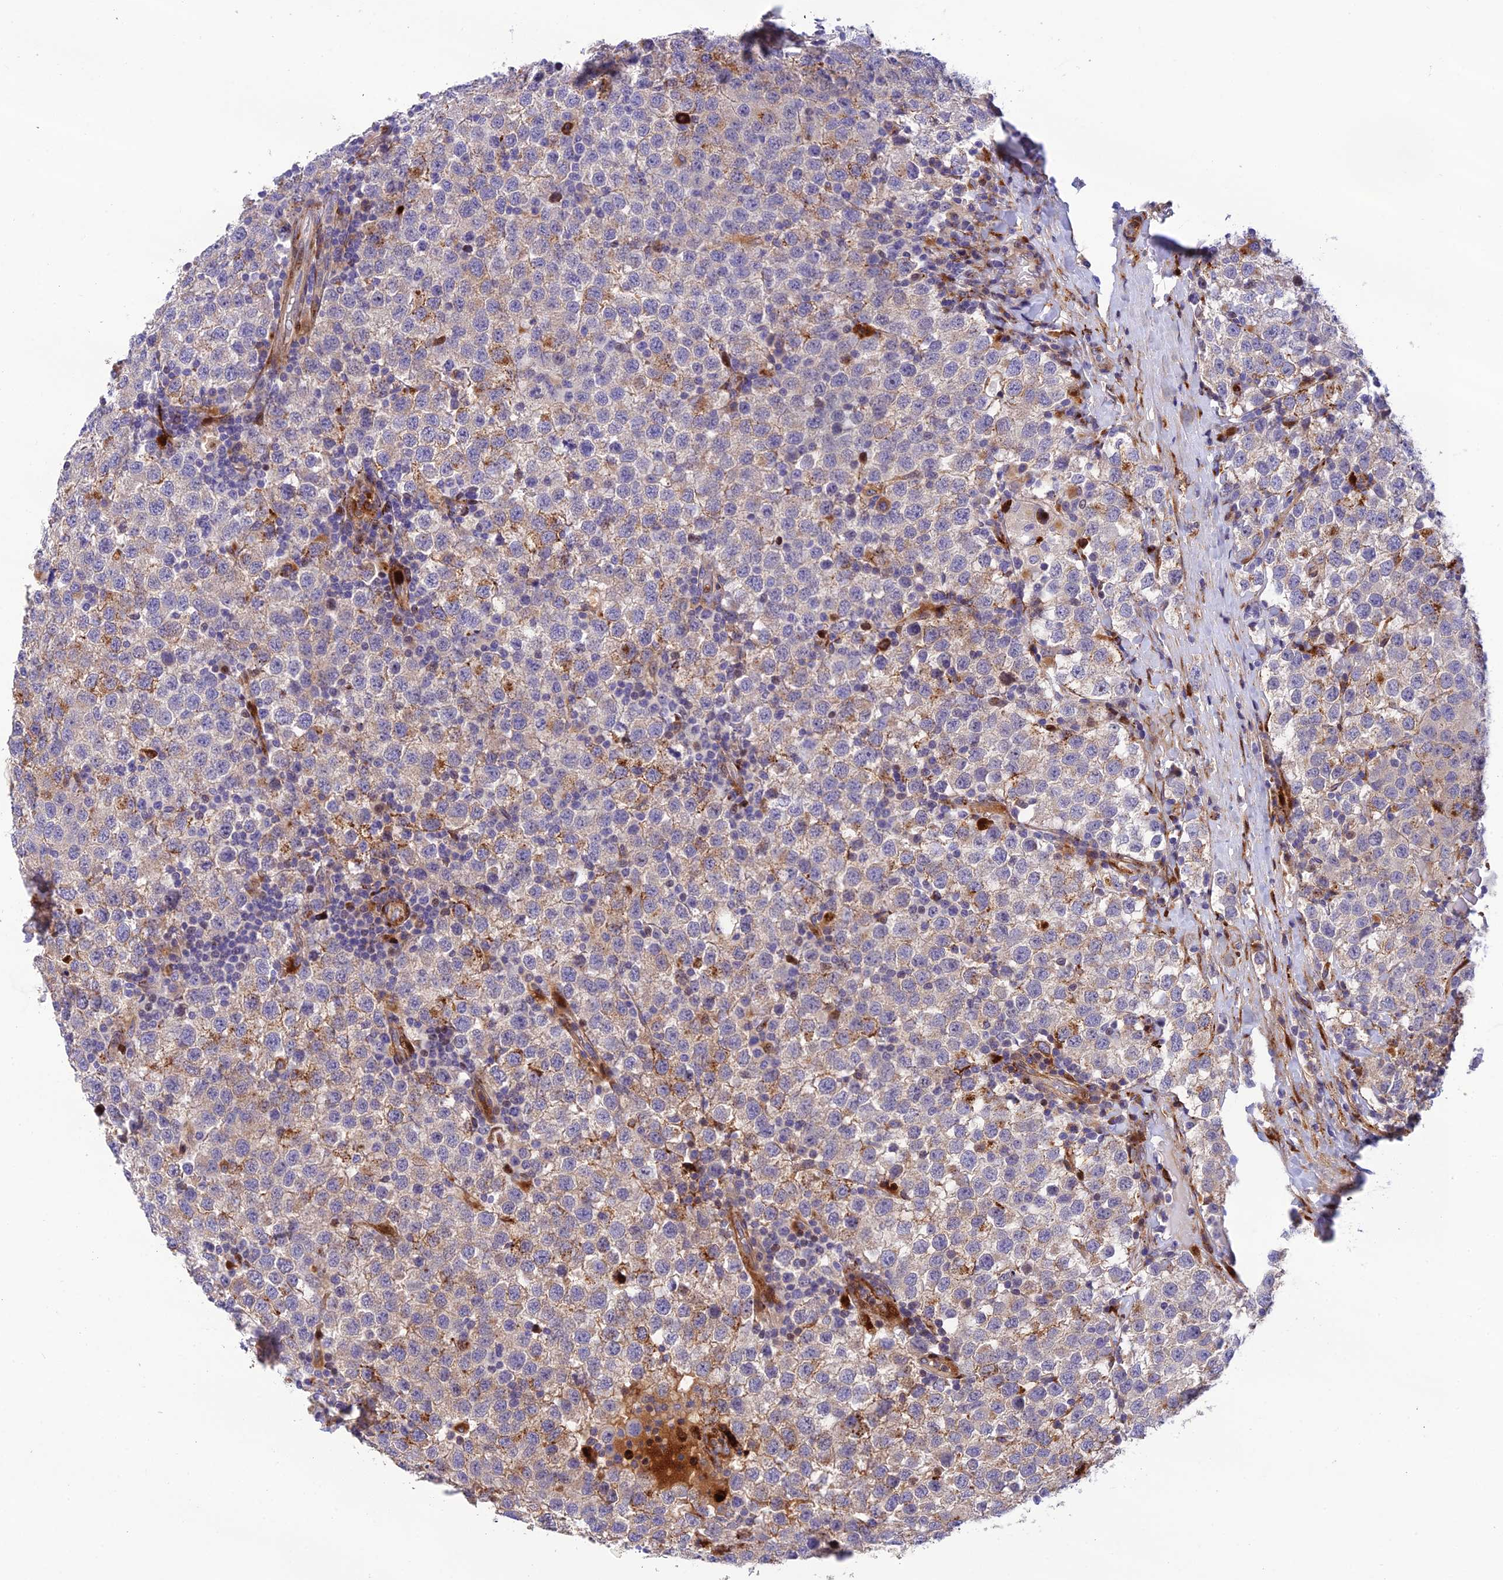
{"staining": {"intensity": "weak", "quantity": "25%-75%", "location": "cytoplasmic/membranous"}, "tissue": "testis cancer", "cell_type": "Tumor cells", "image_type": "cancer", "snomed": [{"axis": "morphology", "description": "Seminoma, NOS"}, {"axis": "topography", "description": "Testis"}], "caption": "This image demonstrates IHC staining of seminoma (testis), with low weak cytoplasmic/membranous expression in approximately 25%-75% of tumor cells.", "gene": "CPSF4L", "patient": {"sex": "male", "age": 34}}